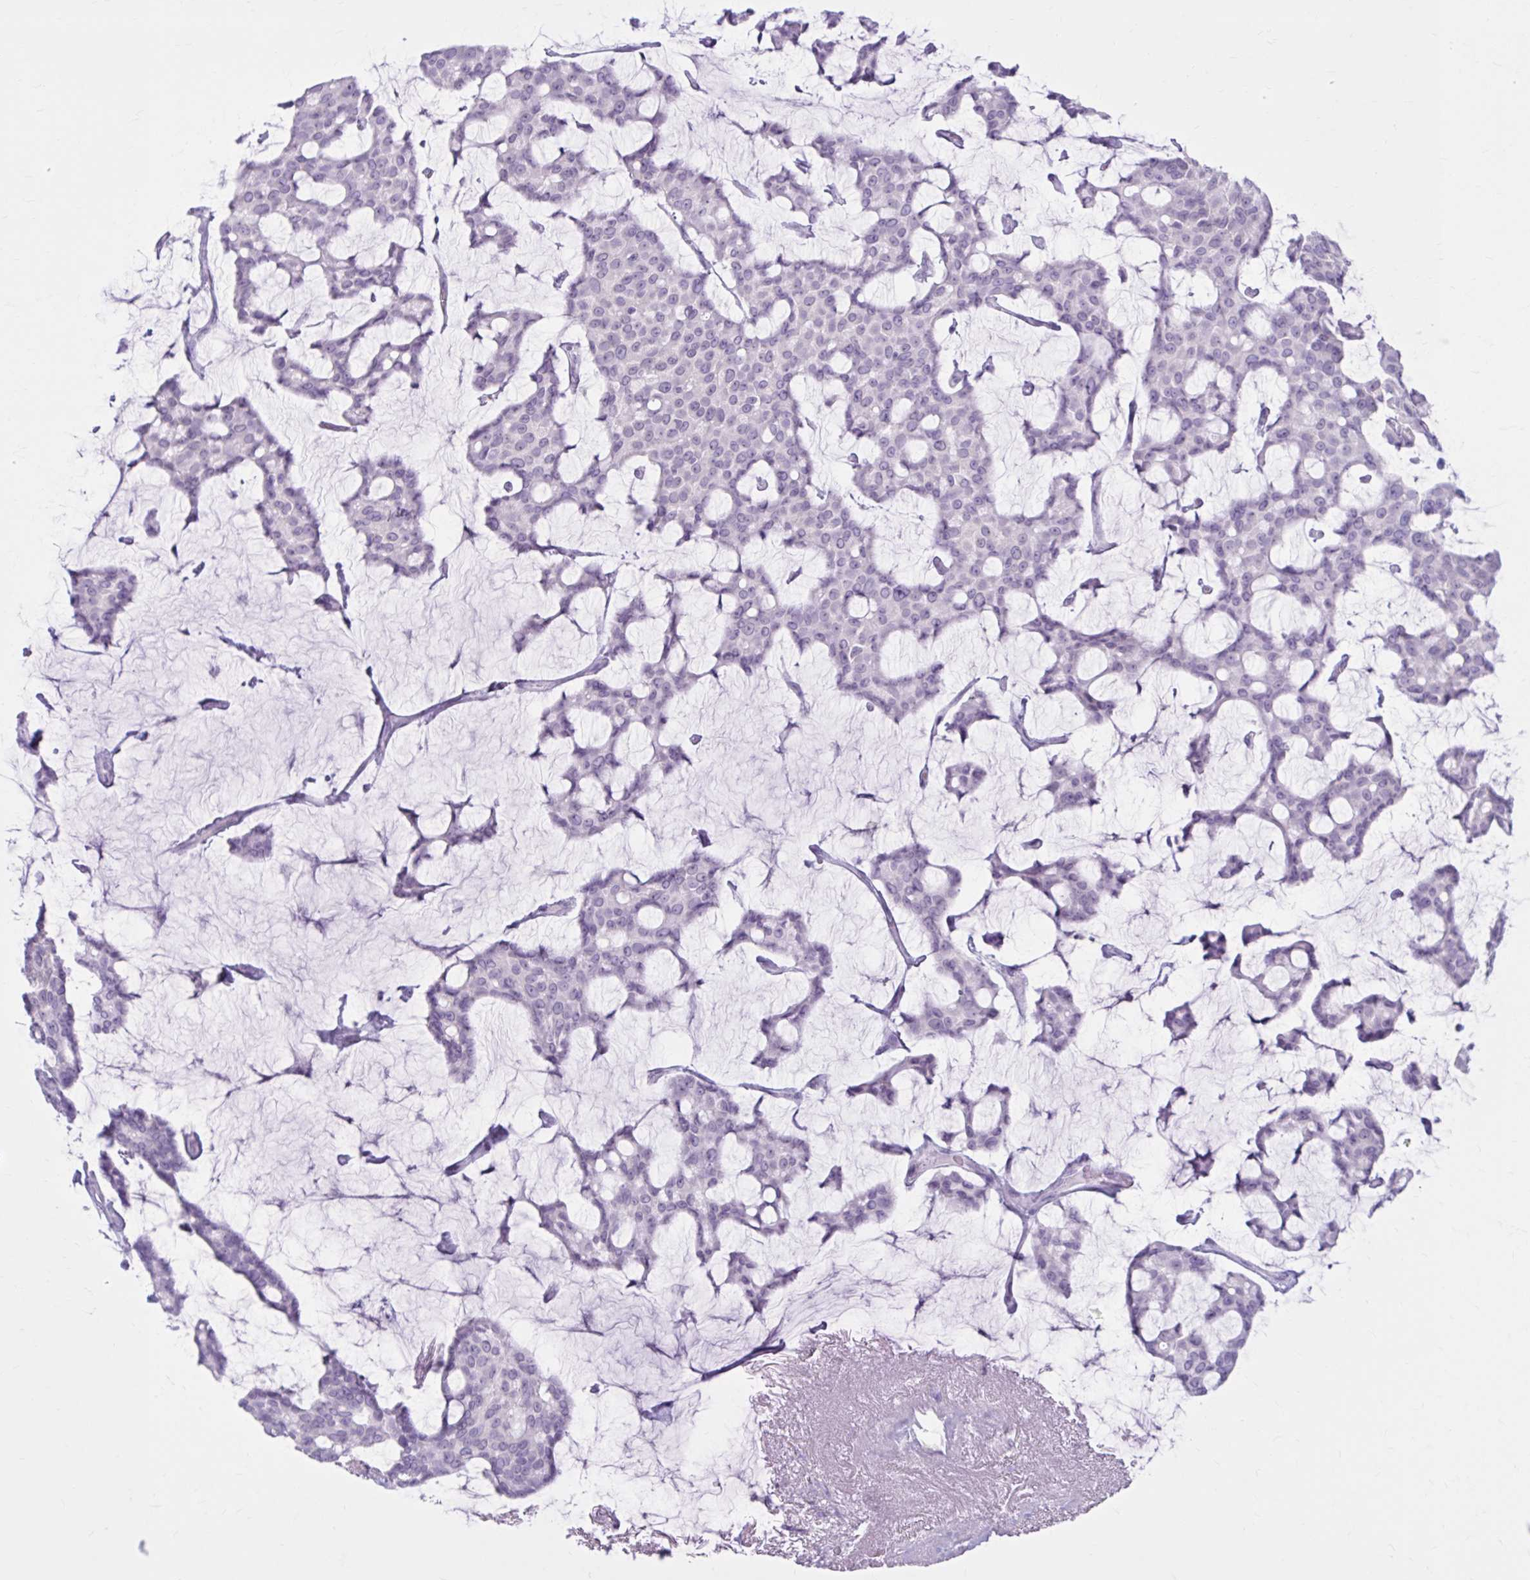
{"staining": {"intensity": "negative", "quantity": "none", "location": "none"}, "tissue": "breast cancer", "cell_type": "Tumor cells", "image_type": "cancer", "snomed": [{"axis": "morphology", "description": "Duct carcinoma"}, {"axis": "topography", "description": "Breast"}], "caption": "This is an IHC micrograph of breast cancer (invasive ductal carcinoma). There is no positivity in tumor cells.", "gene": "OR4B1", "patient": {"sex": "female", "age": 91}}